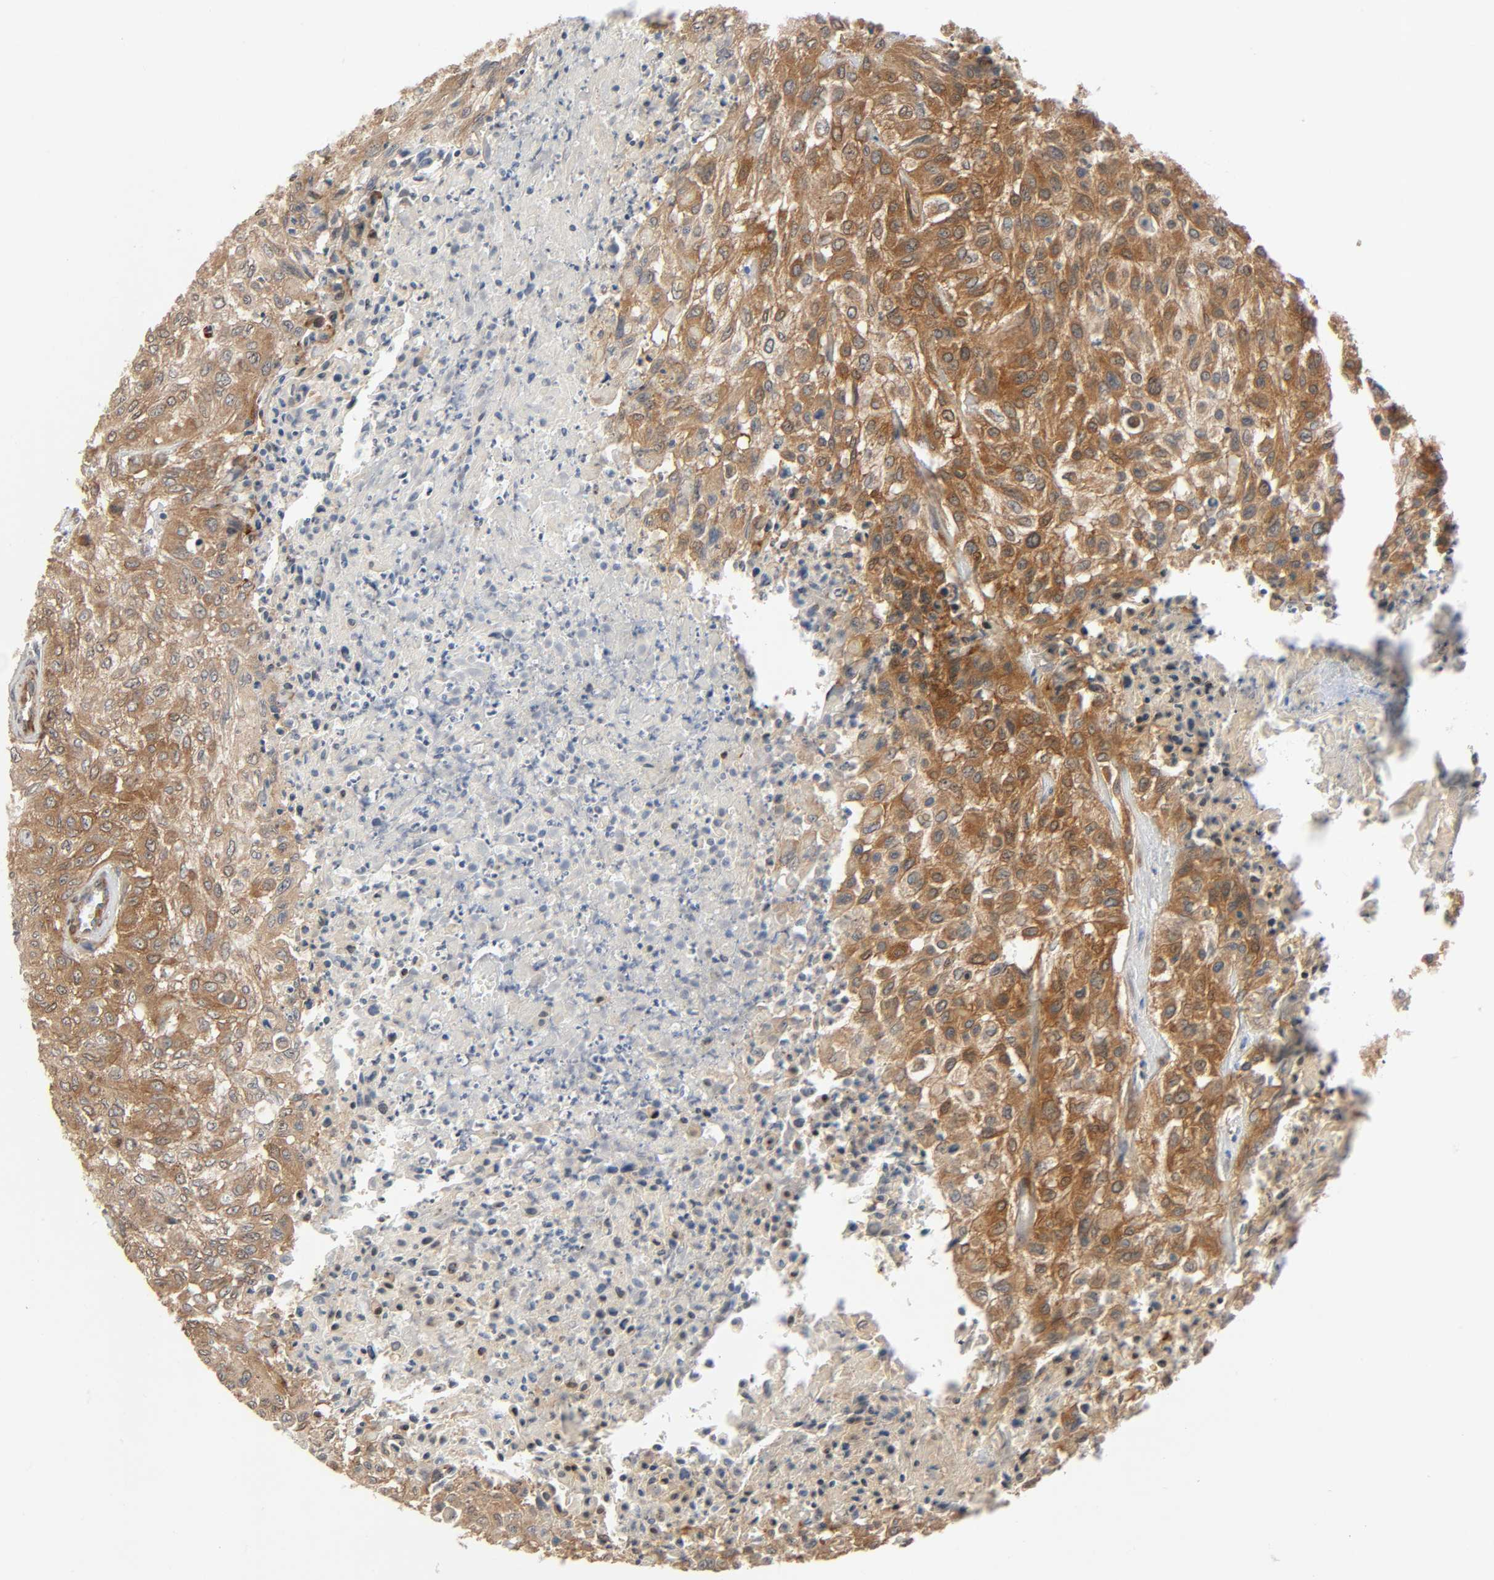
{"staining": {"intensity": "moderate", "quantity": ">75%", "location": "cytoplasmic/membranous"}, "tissue": "urothelial cancer", "cell_type": "Tumor cells", "image_type": "cancer", "snomed": [{"axis": "morphology", "description": "Urothelial carcinoma, High grade"}, {"axis": "topography", "description": "Urinary bladder"}], "caption": "An image of urothelial cancer stained for a protein demonstrates moderate cytoplasmic/membranous brown staining in tumor cells.", "gene": "PTK2", "patient": {"sex": "male", "age": 57}}